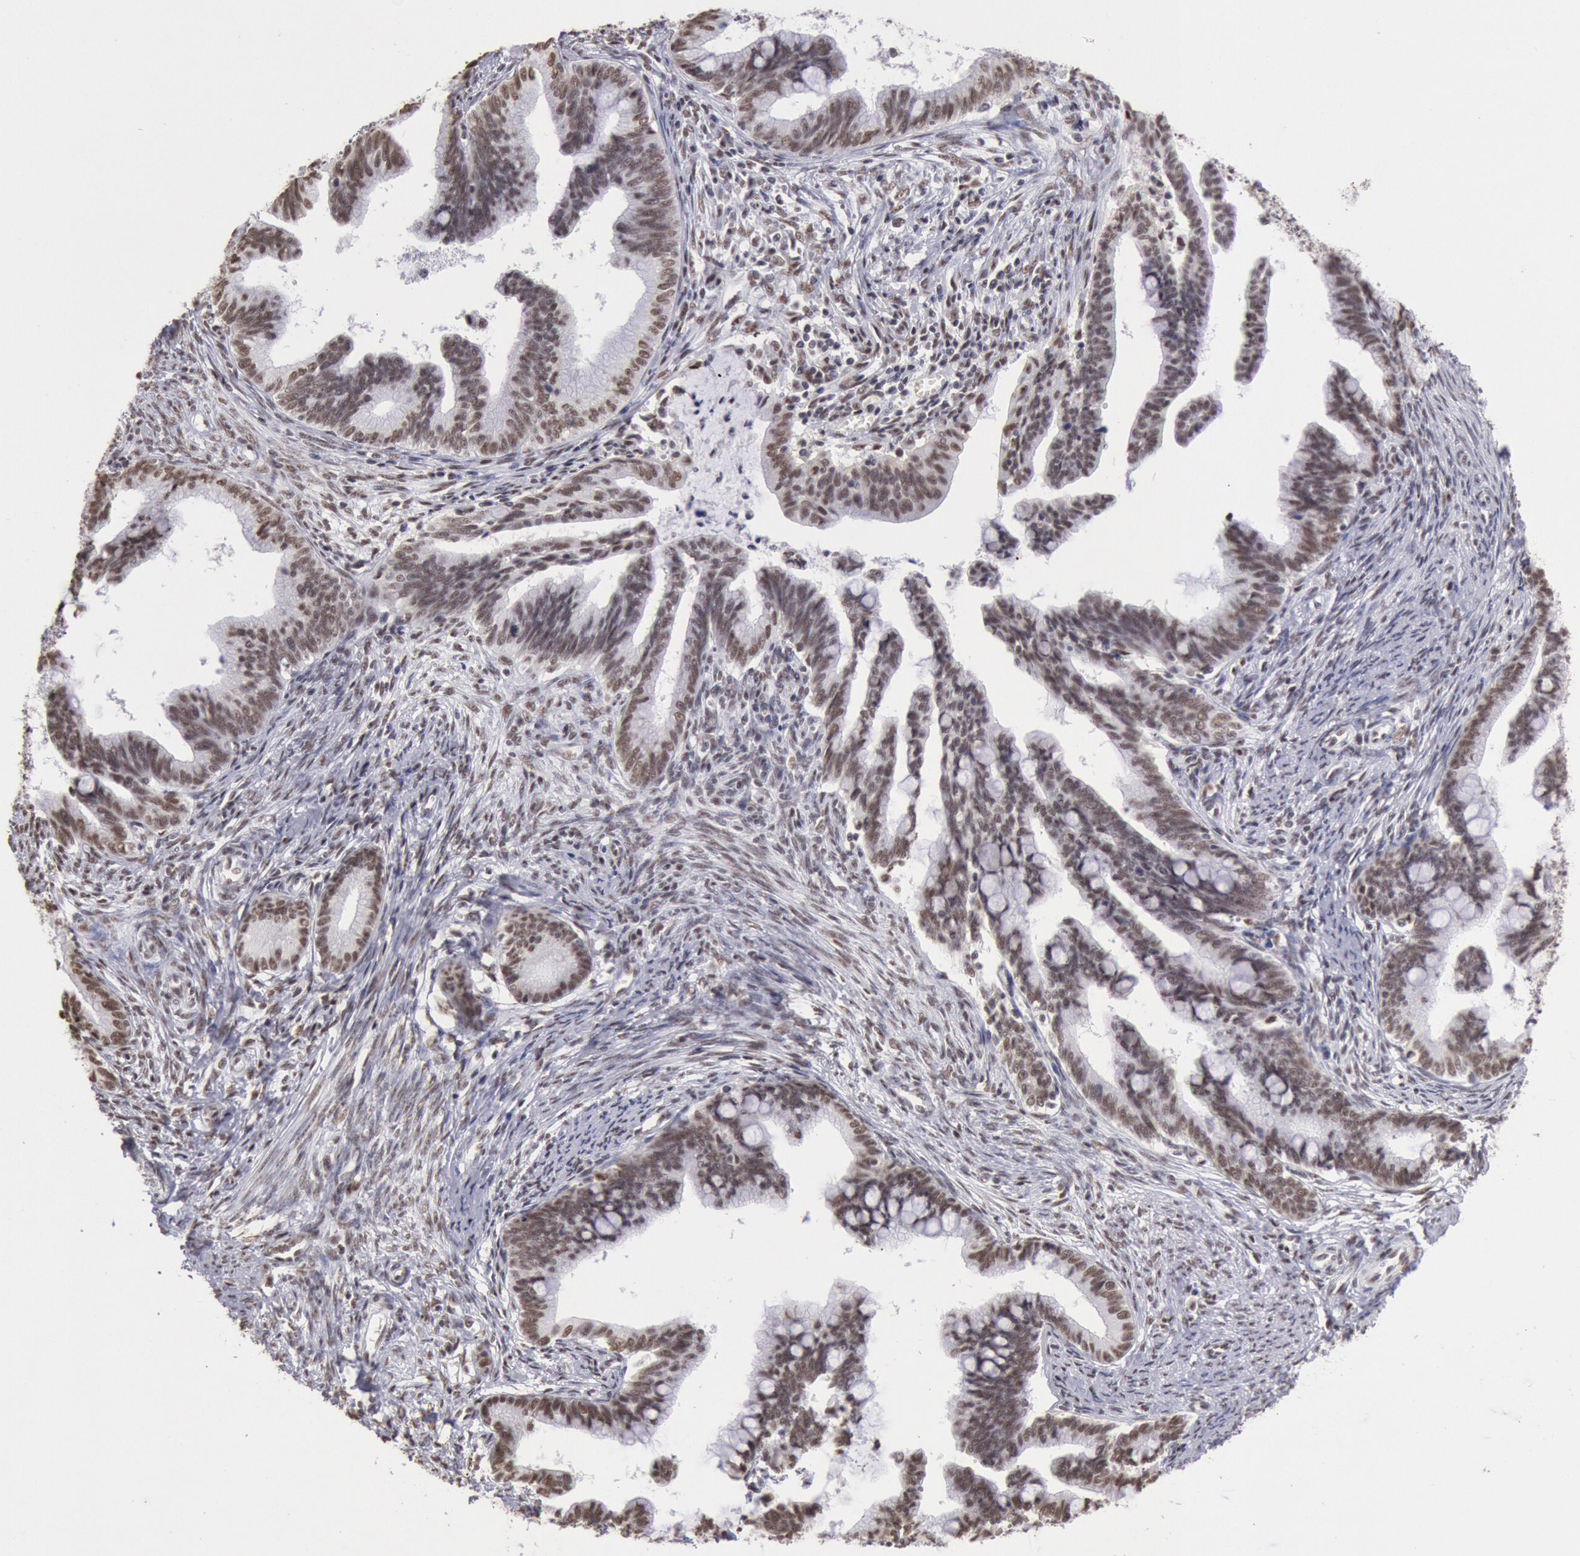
{"staining": {"intensity": "moderate", "quantity": ">75%", "location": "nuclear"}, "tissue": "cervical cancer", "cell_type": "Tumor cells", "image_type": "cancer", "snomed": [{"axis": "morphology", "description": "Adenocarcinoma, NOS"}, {"axis": "topography", "description": "Cervix"}], "caption": "A photomicrograph of cervical cancer stained for a protein reveals moderate nuclear brown staining in tumor cells.", "gene": "SNRPD3", "patient": {"sex": "female", "age": 36}}